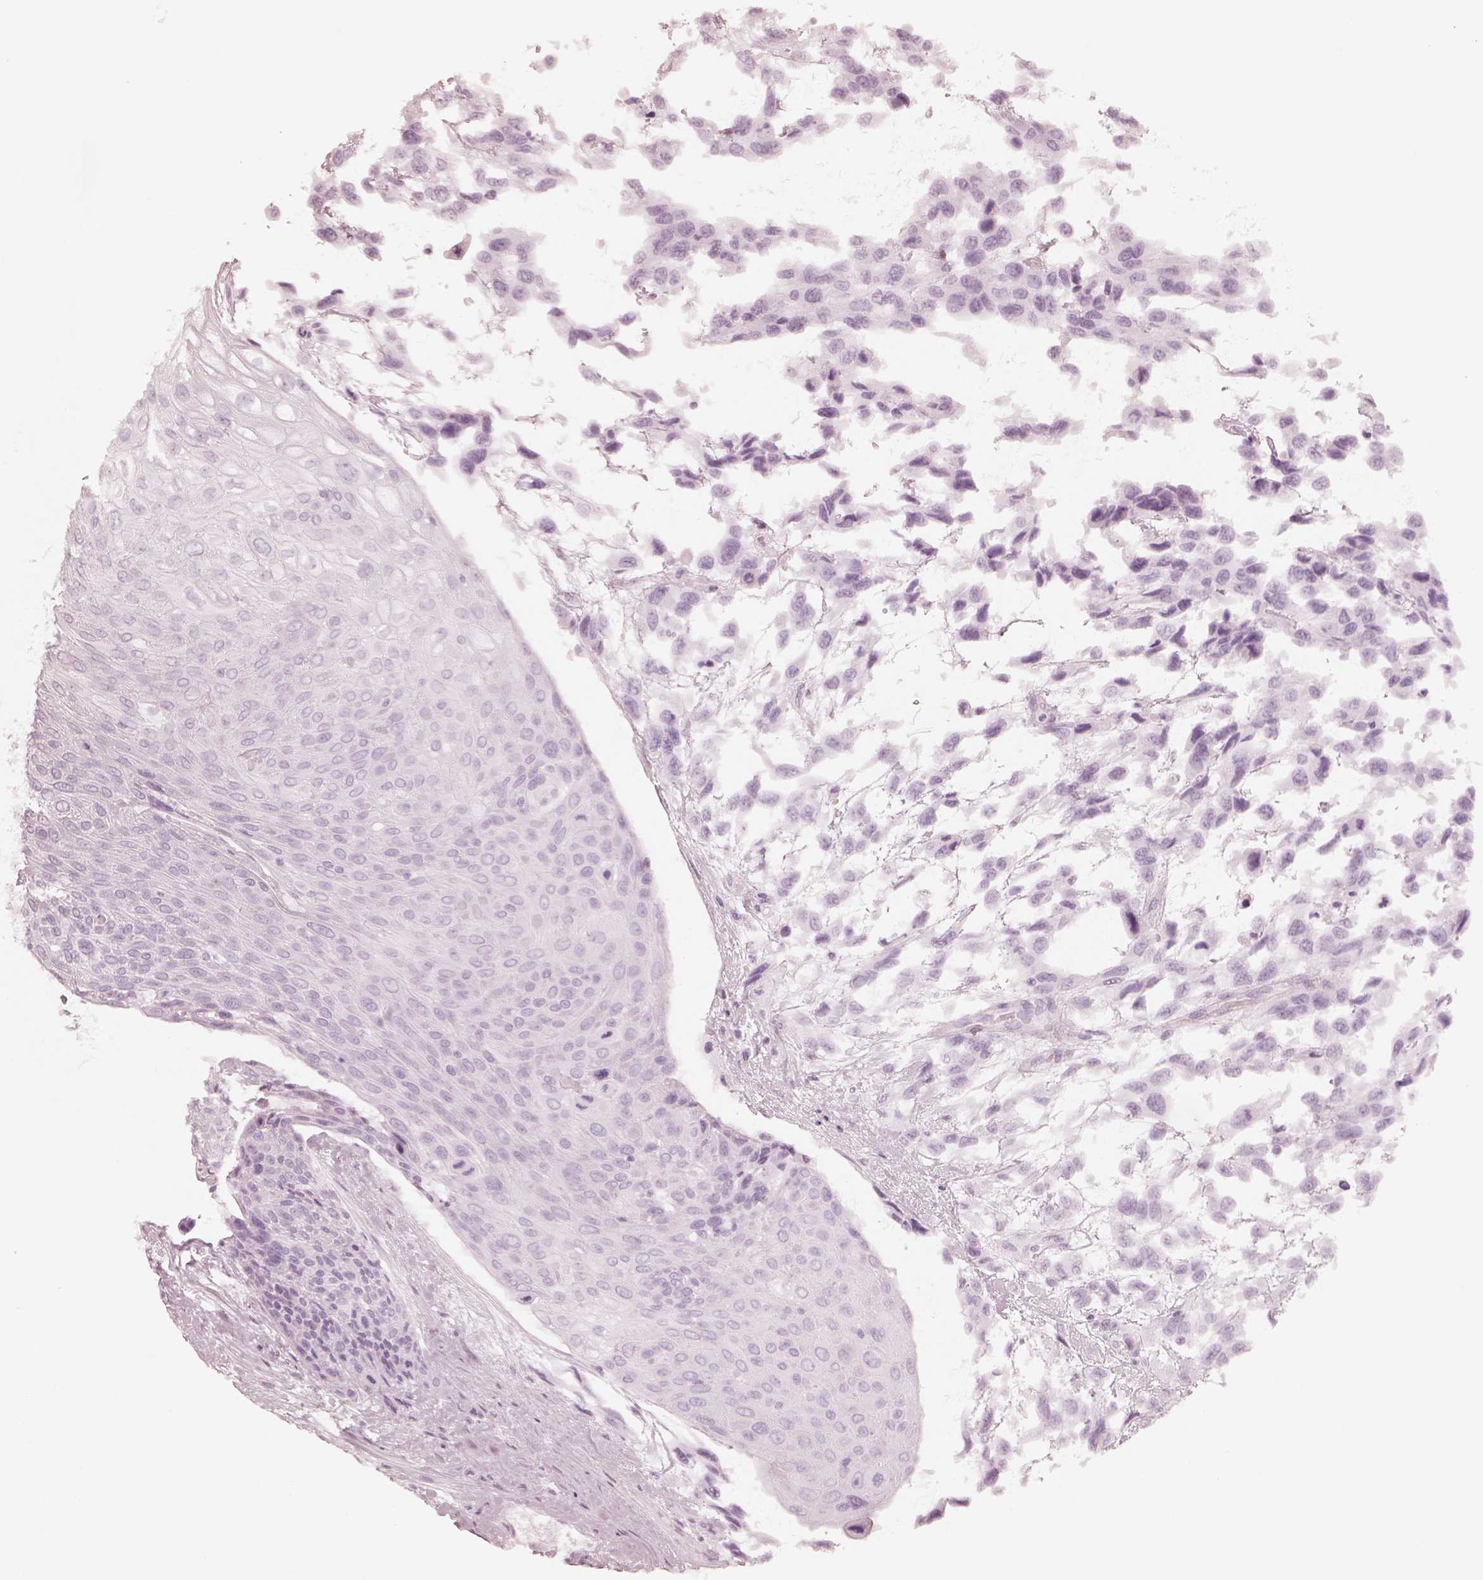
{"staining": {"intensity": "moderate", "quantity": "<25%", "location": "cytoplasmic/membranous"}, "tissue": "urothelial cancer", "cell_type": "Tumor cells", "image_type": "cancer", "snomed": [{"axis": "morphology", "description": "Urothelial carcinoma, High grade"}, {"axis": "topography", "description": "Urinary bladder"}], "caption": "A low amount of moderate cytoplasmic/membranous expression is appreciated in about <25% of tumor cells in high-grade urothelial carcinoma tissue.", "gene": "GORASP2", "patient": {"sex": "female", "age": 70}}